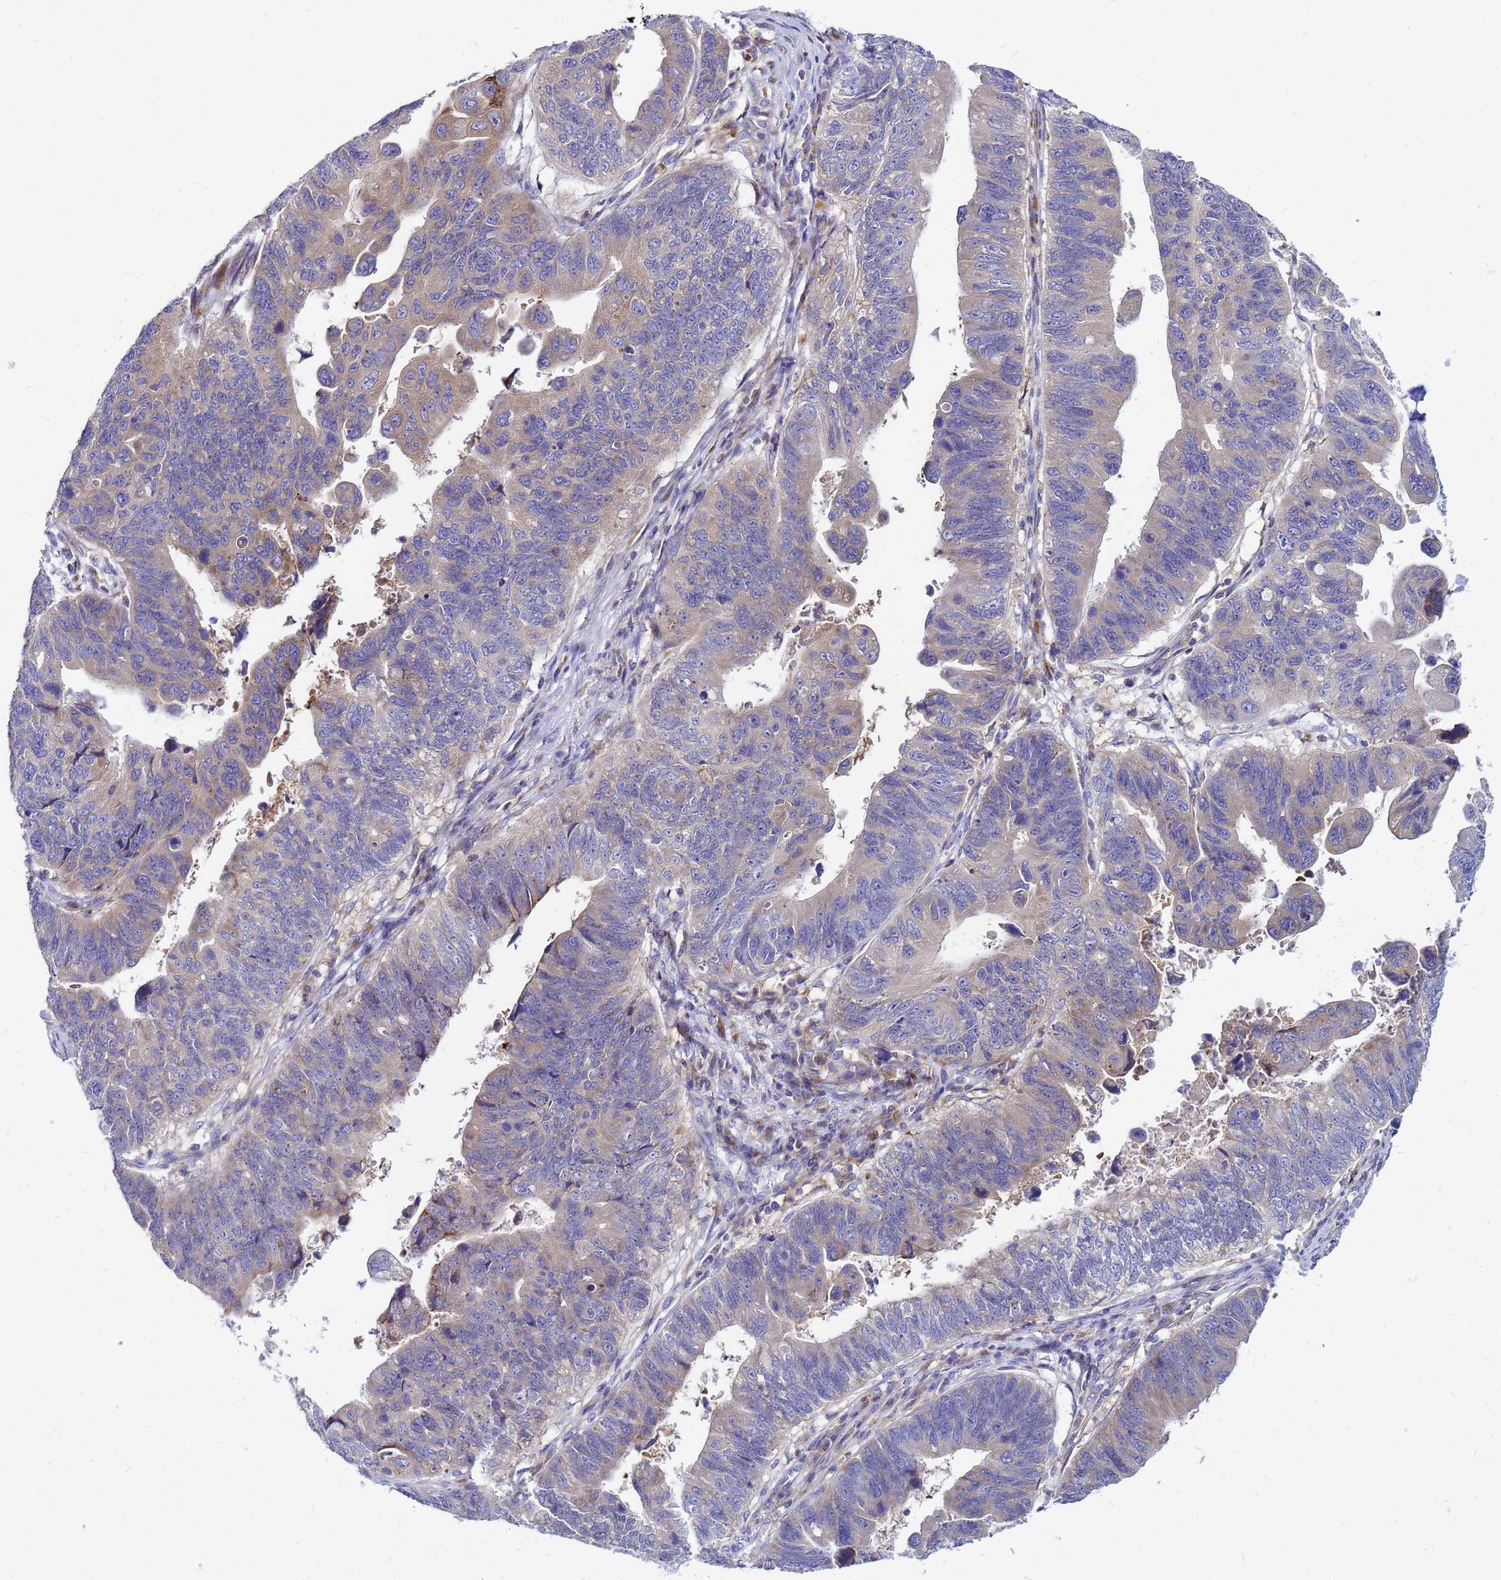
{"staining": {"intensity": "weak", "quantity": "25%-75%", "location": "cytoplasmic/membranous"}, "tissue": "stomach cancer", "cell_type": "Tumor cells", "image_type": "cancer", "snomed": [{"axis": "morphology", "description": "Adenocarcinoma, NOS"}, {"axis": "topography", "description": "Stomach"}], "caption": "Weak cytoplasmic/membranous protein staining is seen in about 25%-75% of tumor cells in adenocarcinoma (stomach). (DAB (3,3'-diaminobenzidine) IHC with brightfield microscopy, high magnification).", "gene": "FHIP1A", "patient": {"sex": "male", "age": 59}}